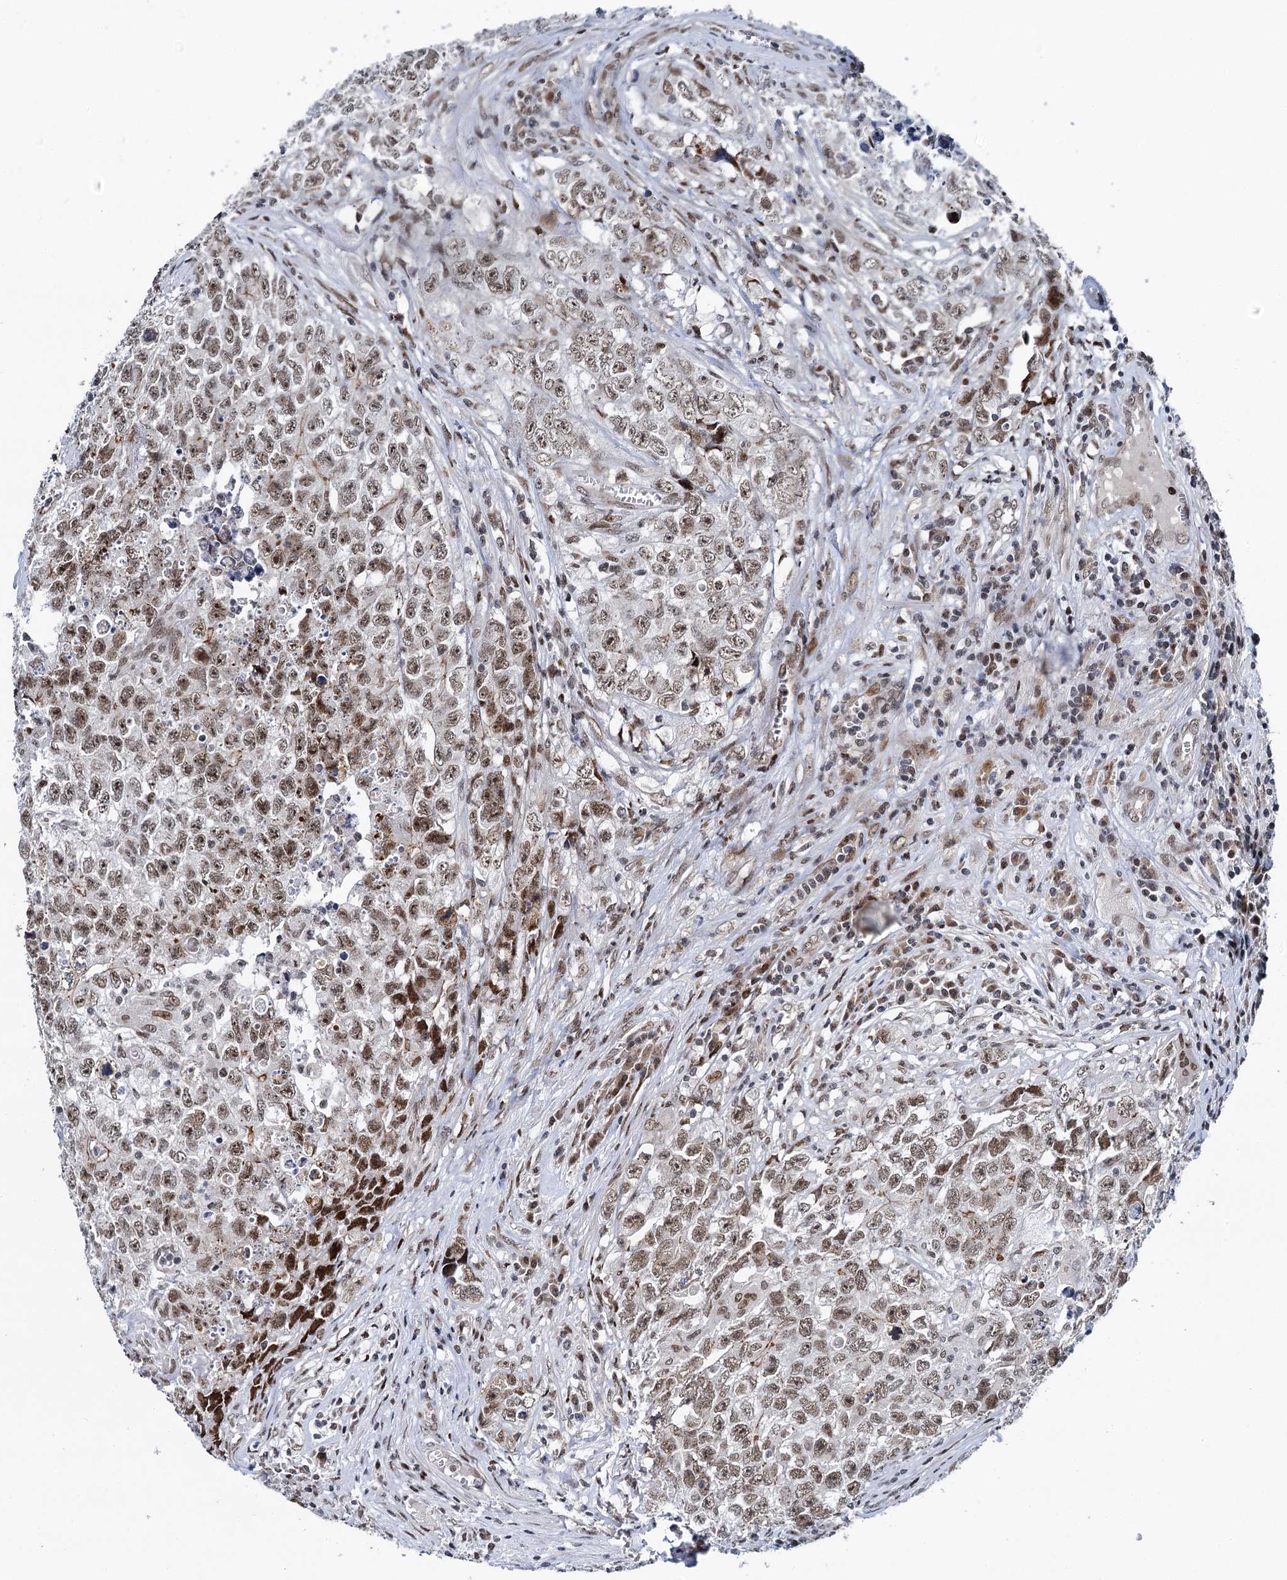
{"staining": {"intensity": "moderate", "quantity": ">75%", "location": "nuclear"}, "tissue": "testis cancer", "cell_type": "Tumor cells", "image_type": "cancer", "snomed": [{"axis": "morphology", "description": "Seminoma, NOS"}, {"axis": "morphology", "description": "Carcinoma, Embryonal, NOS"}, {"axis": "topography", "description": "Testis"}], "caption": "Testis cancer was stained to show a protein in brown. There is medium levels of moderate nuclear expression in approximately >75% of tumor cells.", "gene": "RUFY2", "patient": {"sex": "male", "age": 43}}